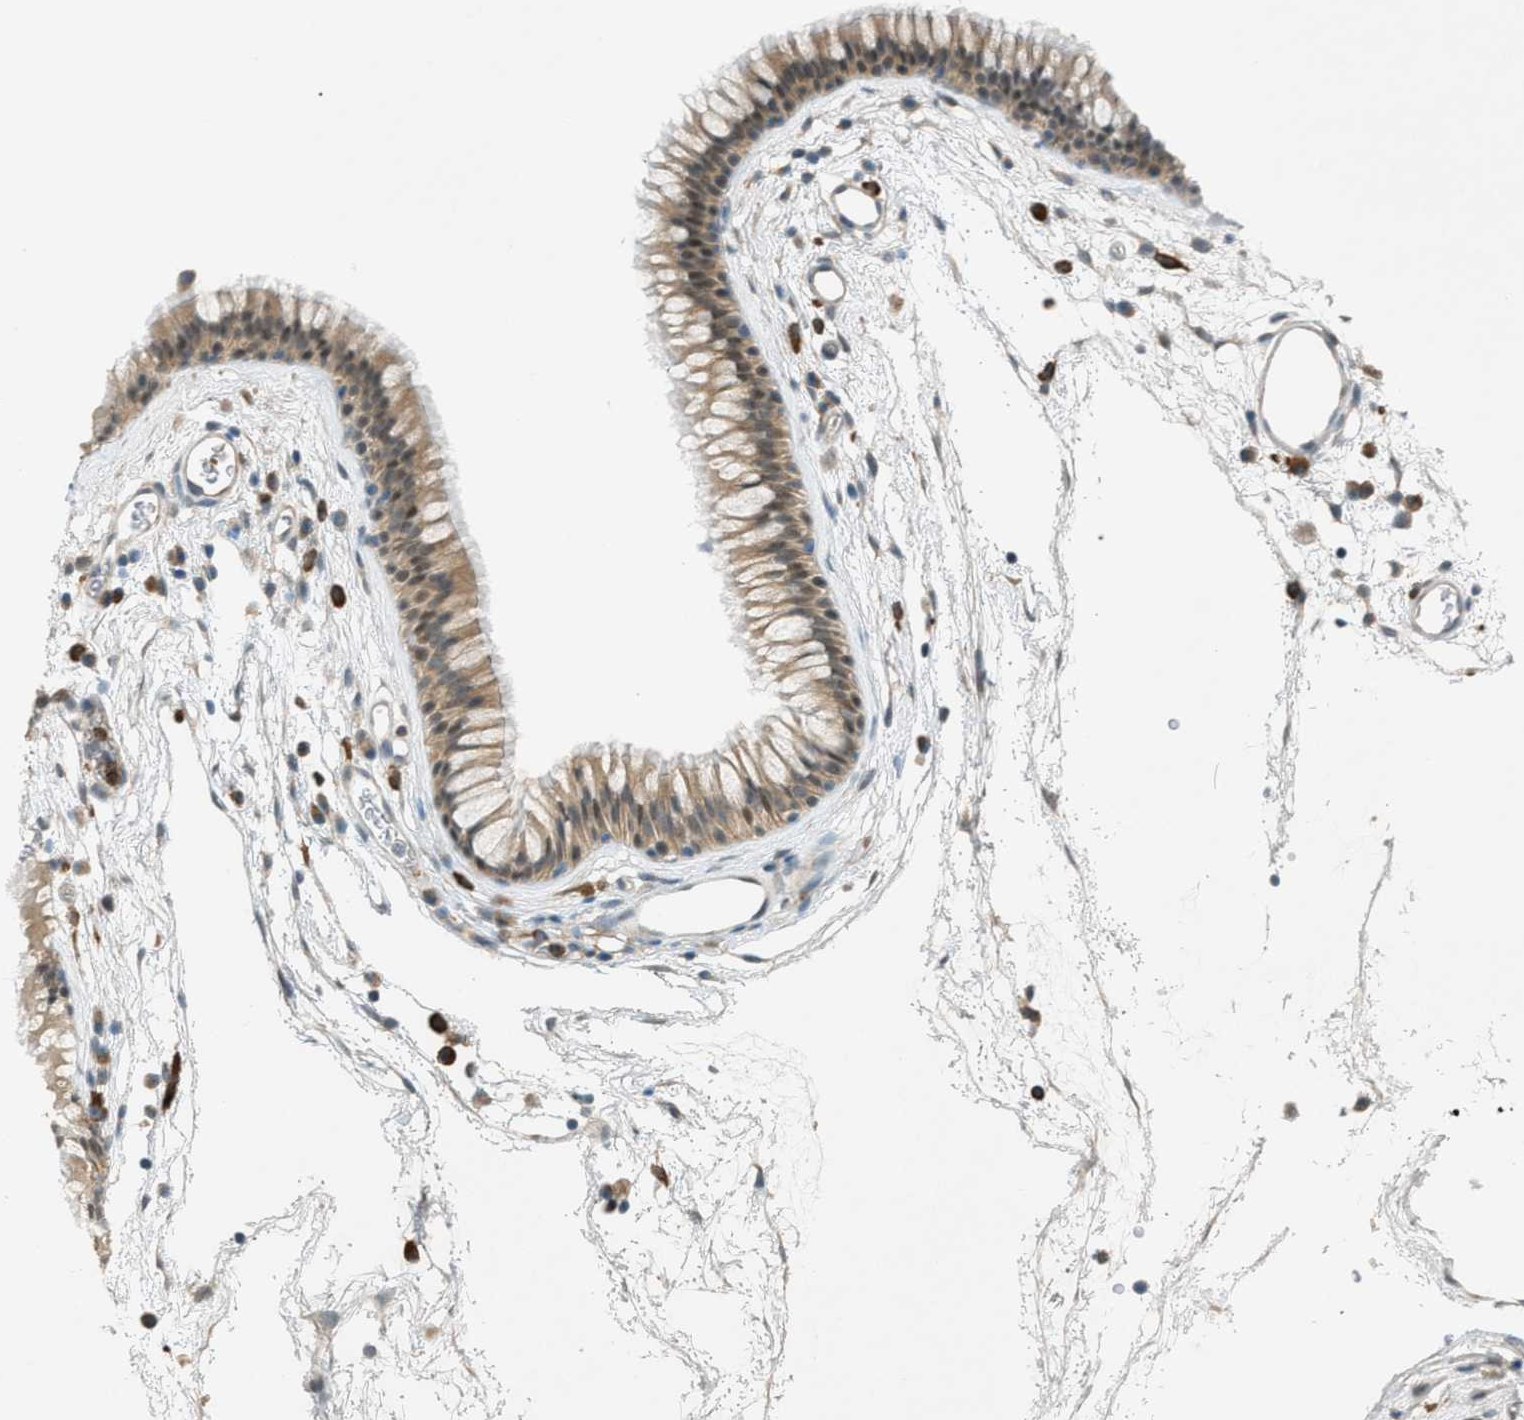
{"staining": {"intensity": "moderate", "quantity": ">75%", "location": "cytoplasmic/membranous"}, "tissue": "nasopharynx", "cell_type": "Respiratory epithelial cells", "image_type": "normal", "snomed": [{"axis": "morphology", "description": "Normal tissue, NOS"}, {"axis": "morphology", "description": "Inflammation, NOS"}, {"axis": "topography", "description": "Nasopharynx"}], "caption": "Immunohistochemistry (DAB) staining of normal nasopharynx shows moderate cytoplasmic/membranous protein staining in about >75% of respiratory epithelial cells.", "gene": "DYRK1A", "patient": {"sex": "male", "age": 48}}